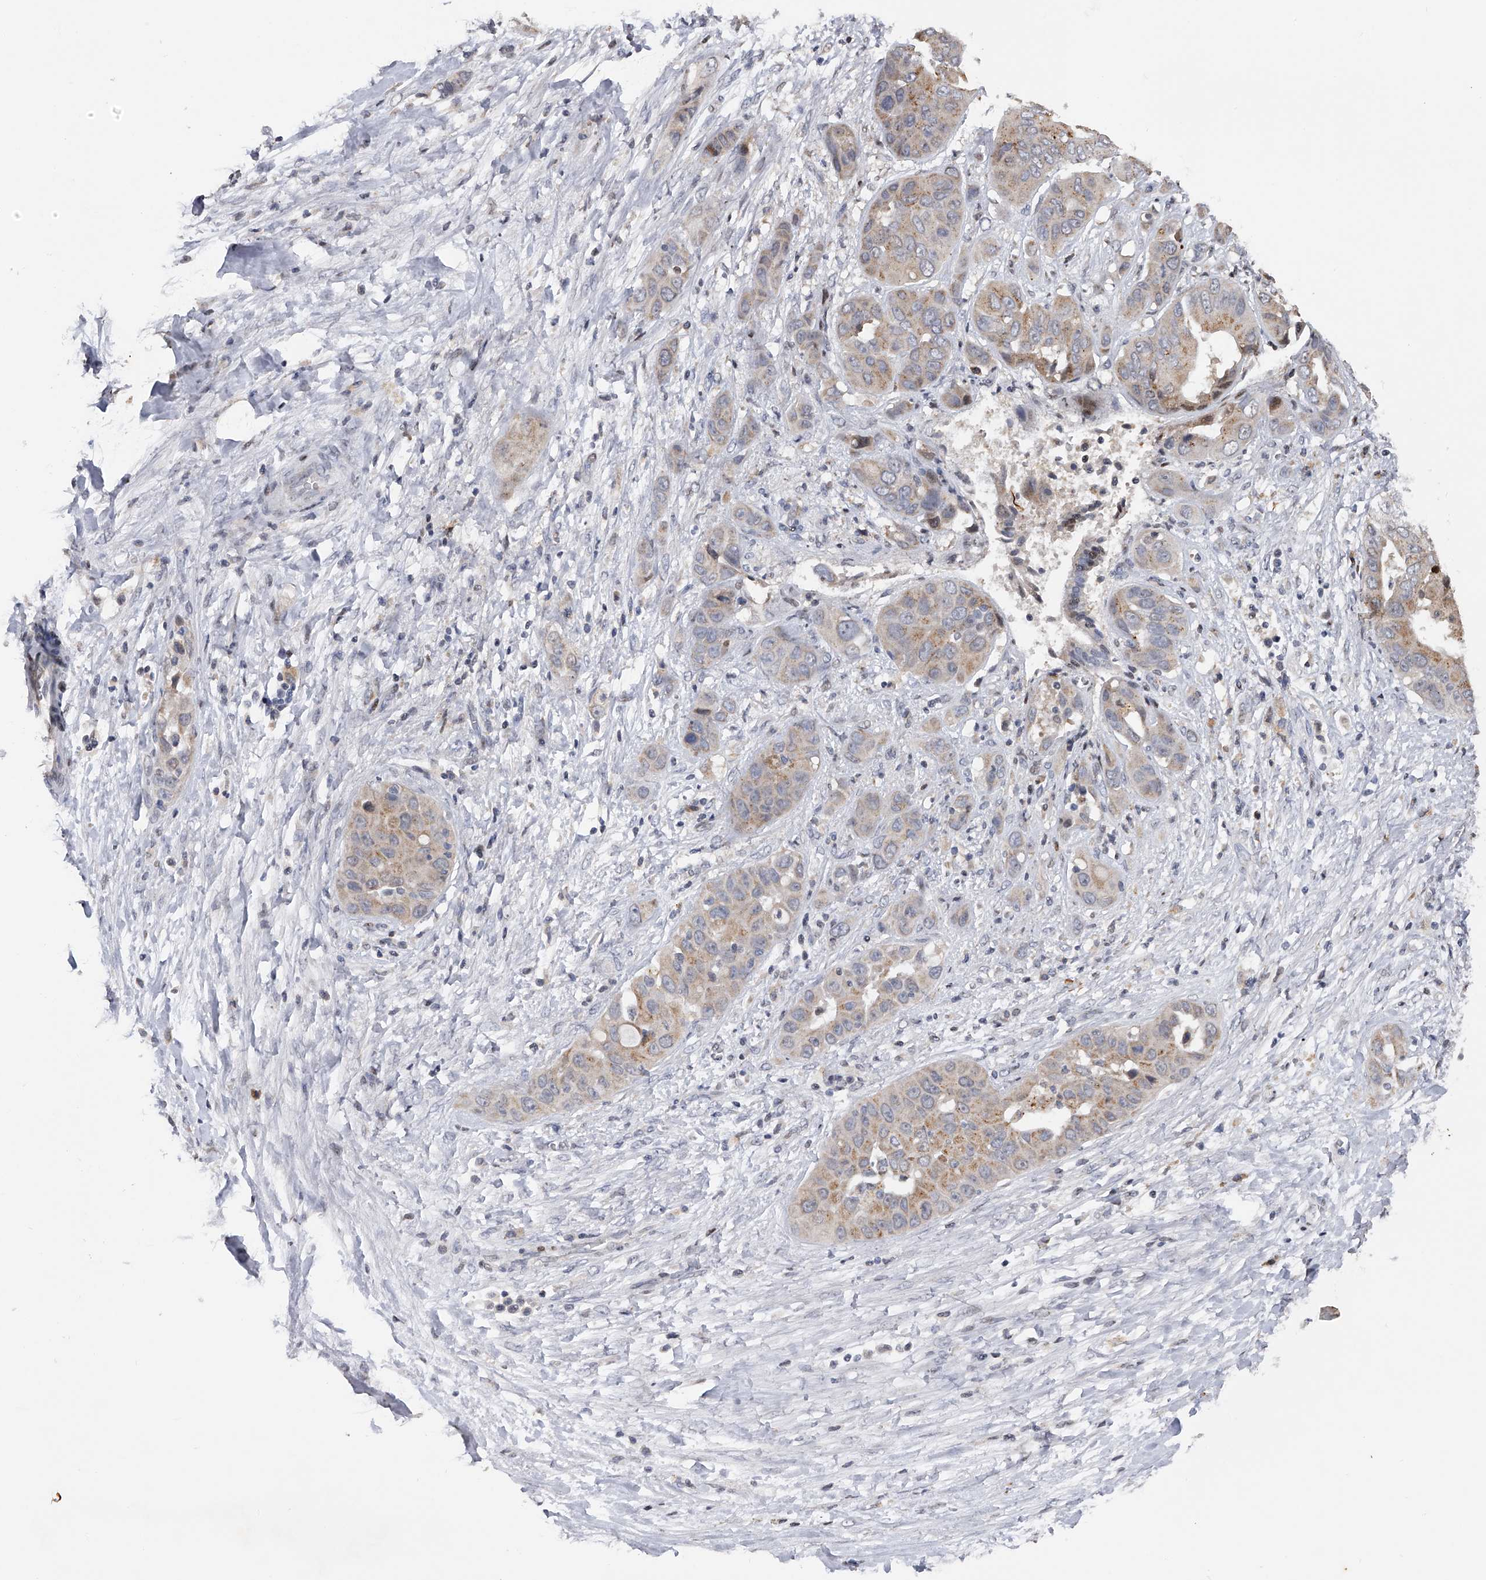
{"staining": {"intensity": "moderate", "quantity": "25%-75%", "location": "cytoplasmic/membranous"}, "tissue": "liver cancer", "cell_type": "Tumor cells", "image_type": "cancer", "snomed": [{"axis": "morphology", "description": "Cholangiocarcinoma"}, {"axis": "topography", "description": "Liver"}], "caption": "Protein staining of liver cancer (cholangiocarcinoma) tissue reveals moderate cytoplasmic/membranous expression in approximately 25%-75% of tumor cells.", "gene": "RWDD2A", "patient": {"sex": "female", "age": 52}}